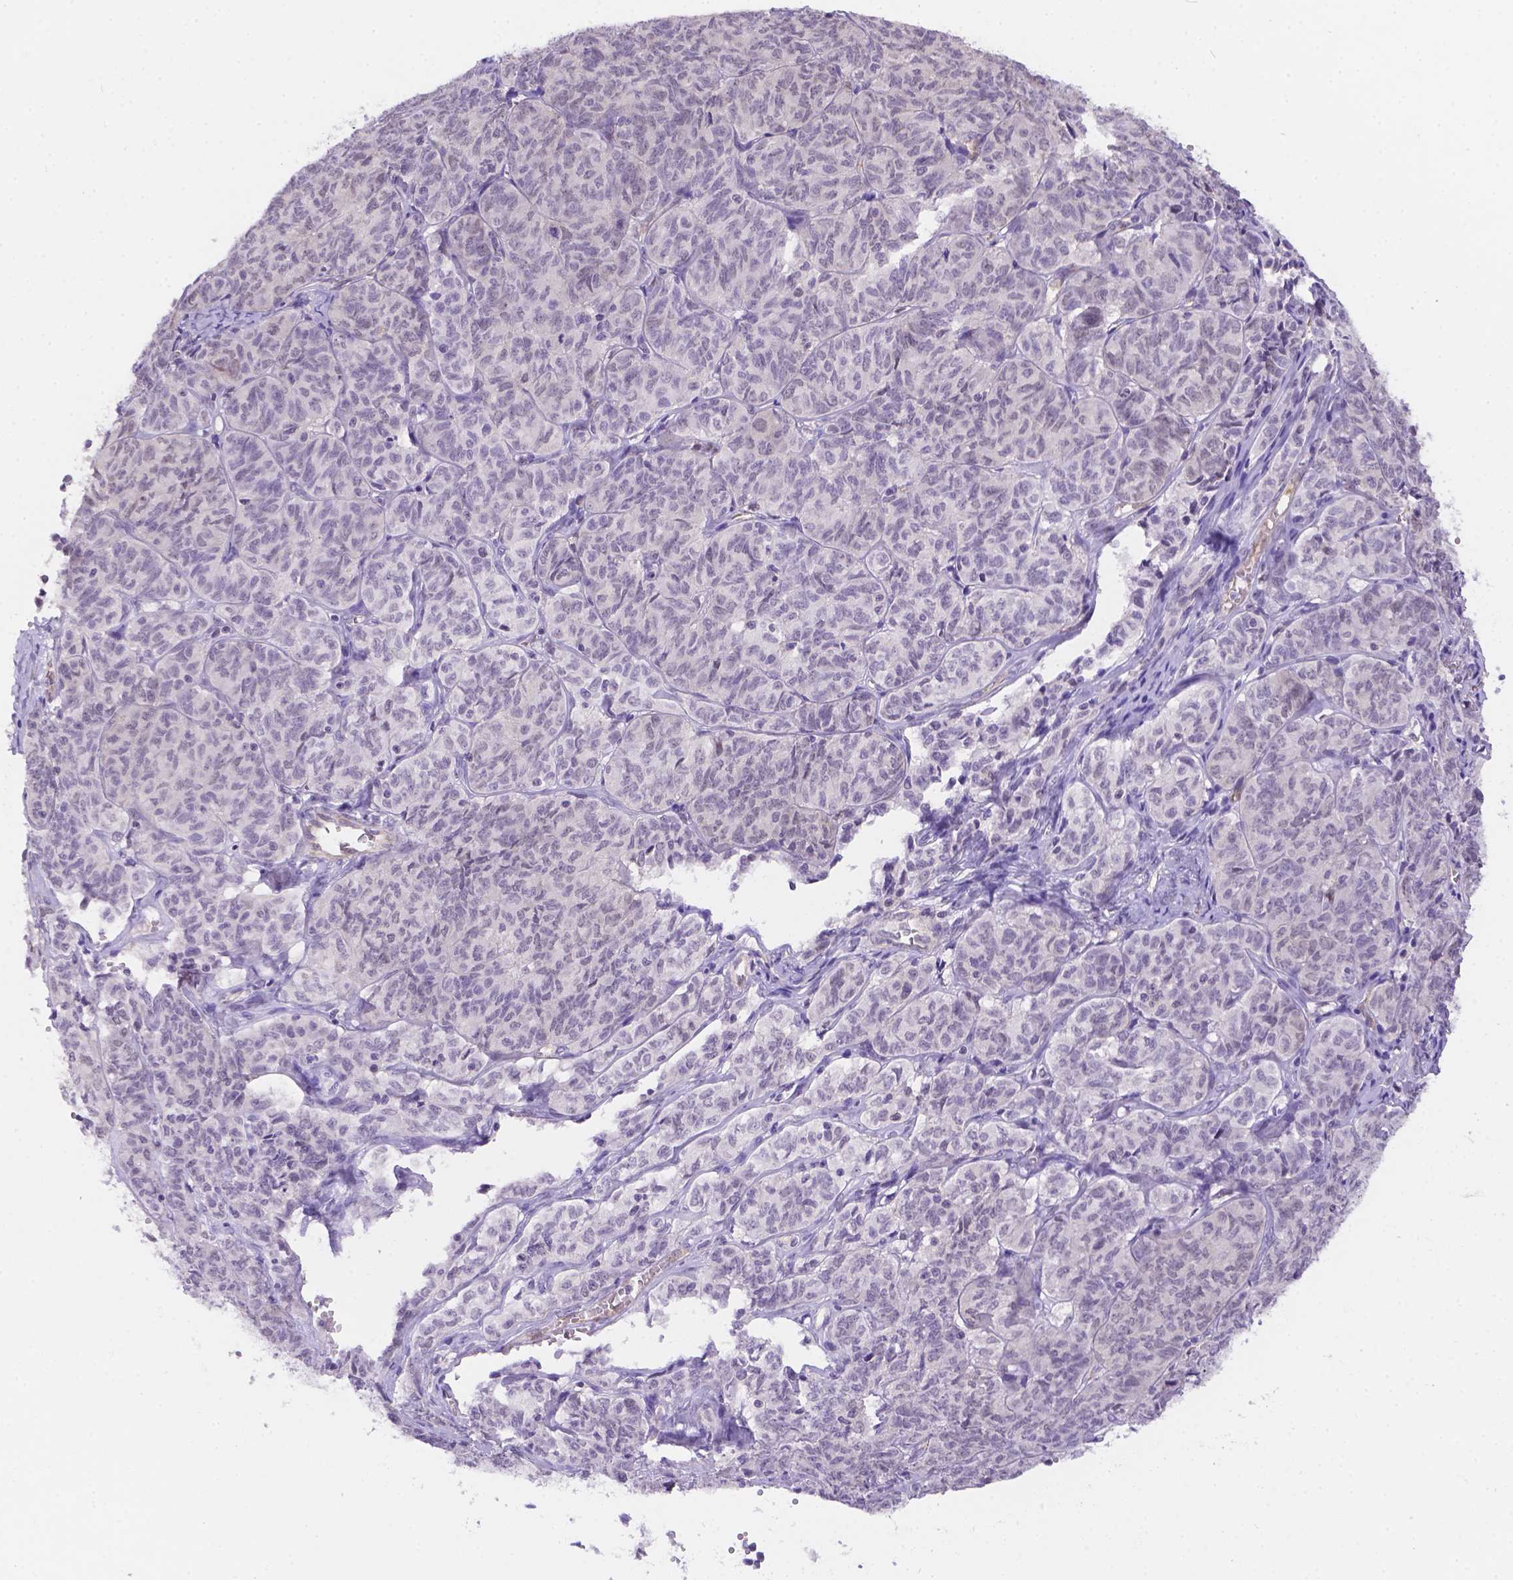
{"staining": {"intensity": "negative", "quantity": "none", "location": "none"}, "tissue": "ovarian cancer", "cell_type": "Tumor cells", "image_type": "cancer", "snomed": [{"axis": "morphology", "description": "Carcinoma, endometroid"}, {"axis": "topography", "description": "Ovary"}], "caption": "A high-resolution photomicrograph shows immunohistochemistry (IHC) staining of ovarian cancer, which displays no significant staining in tumor cells. (Brightfield microscopy of DAB (3,3'-diaminobenzidine) IHC at high magnification).", "gene": "NXPE2", "patient": {"sex": "female", "age": 80}}